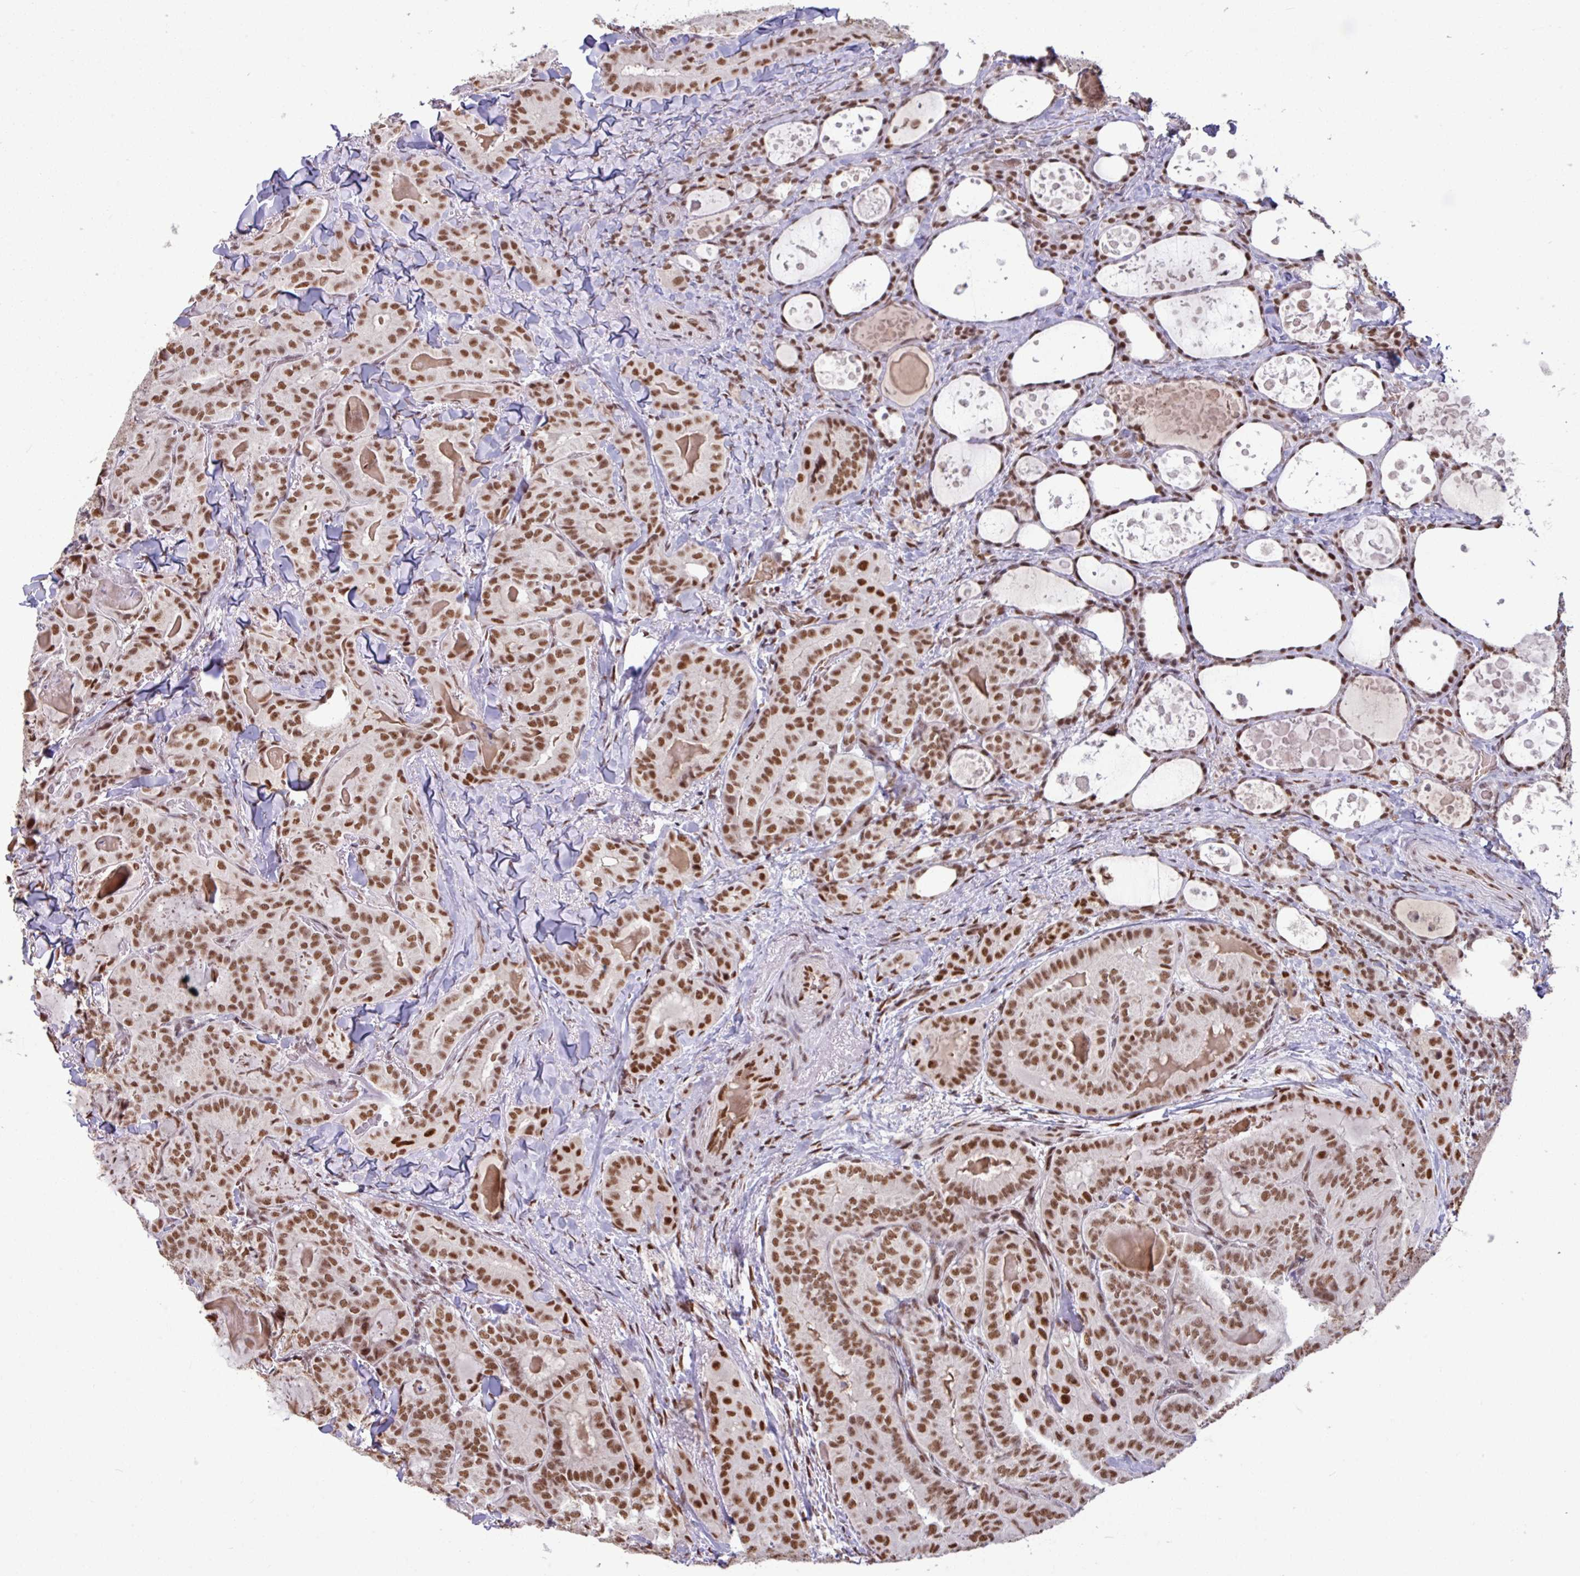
{"staining": {"intensity": "strong", "quantity": ">75%", "location": "nuclear"}, "tissue": "thyroid cancer", "cell_type": "Tumor cells", "image_type": "cancer", "snomed": [{"axis": "morphology", "description": "Papillary adenocarcinoma, NOS"}, {"axis": "topography", "description": "Thyroid gland"}], "caption": "The photomicrograph exhibits a brown stain indicating the presence of a protein in the nuclear of tumor cells in thyroid papillary adenocarcinoma.", "gene": "TDG", "patient": {"sex": "female", "age": 68}}